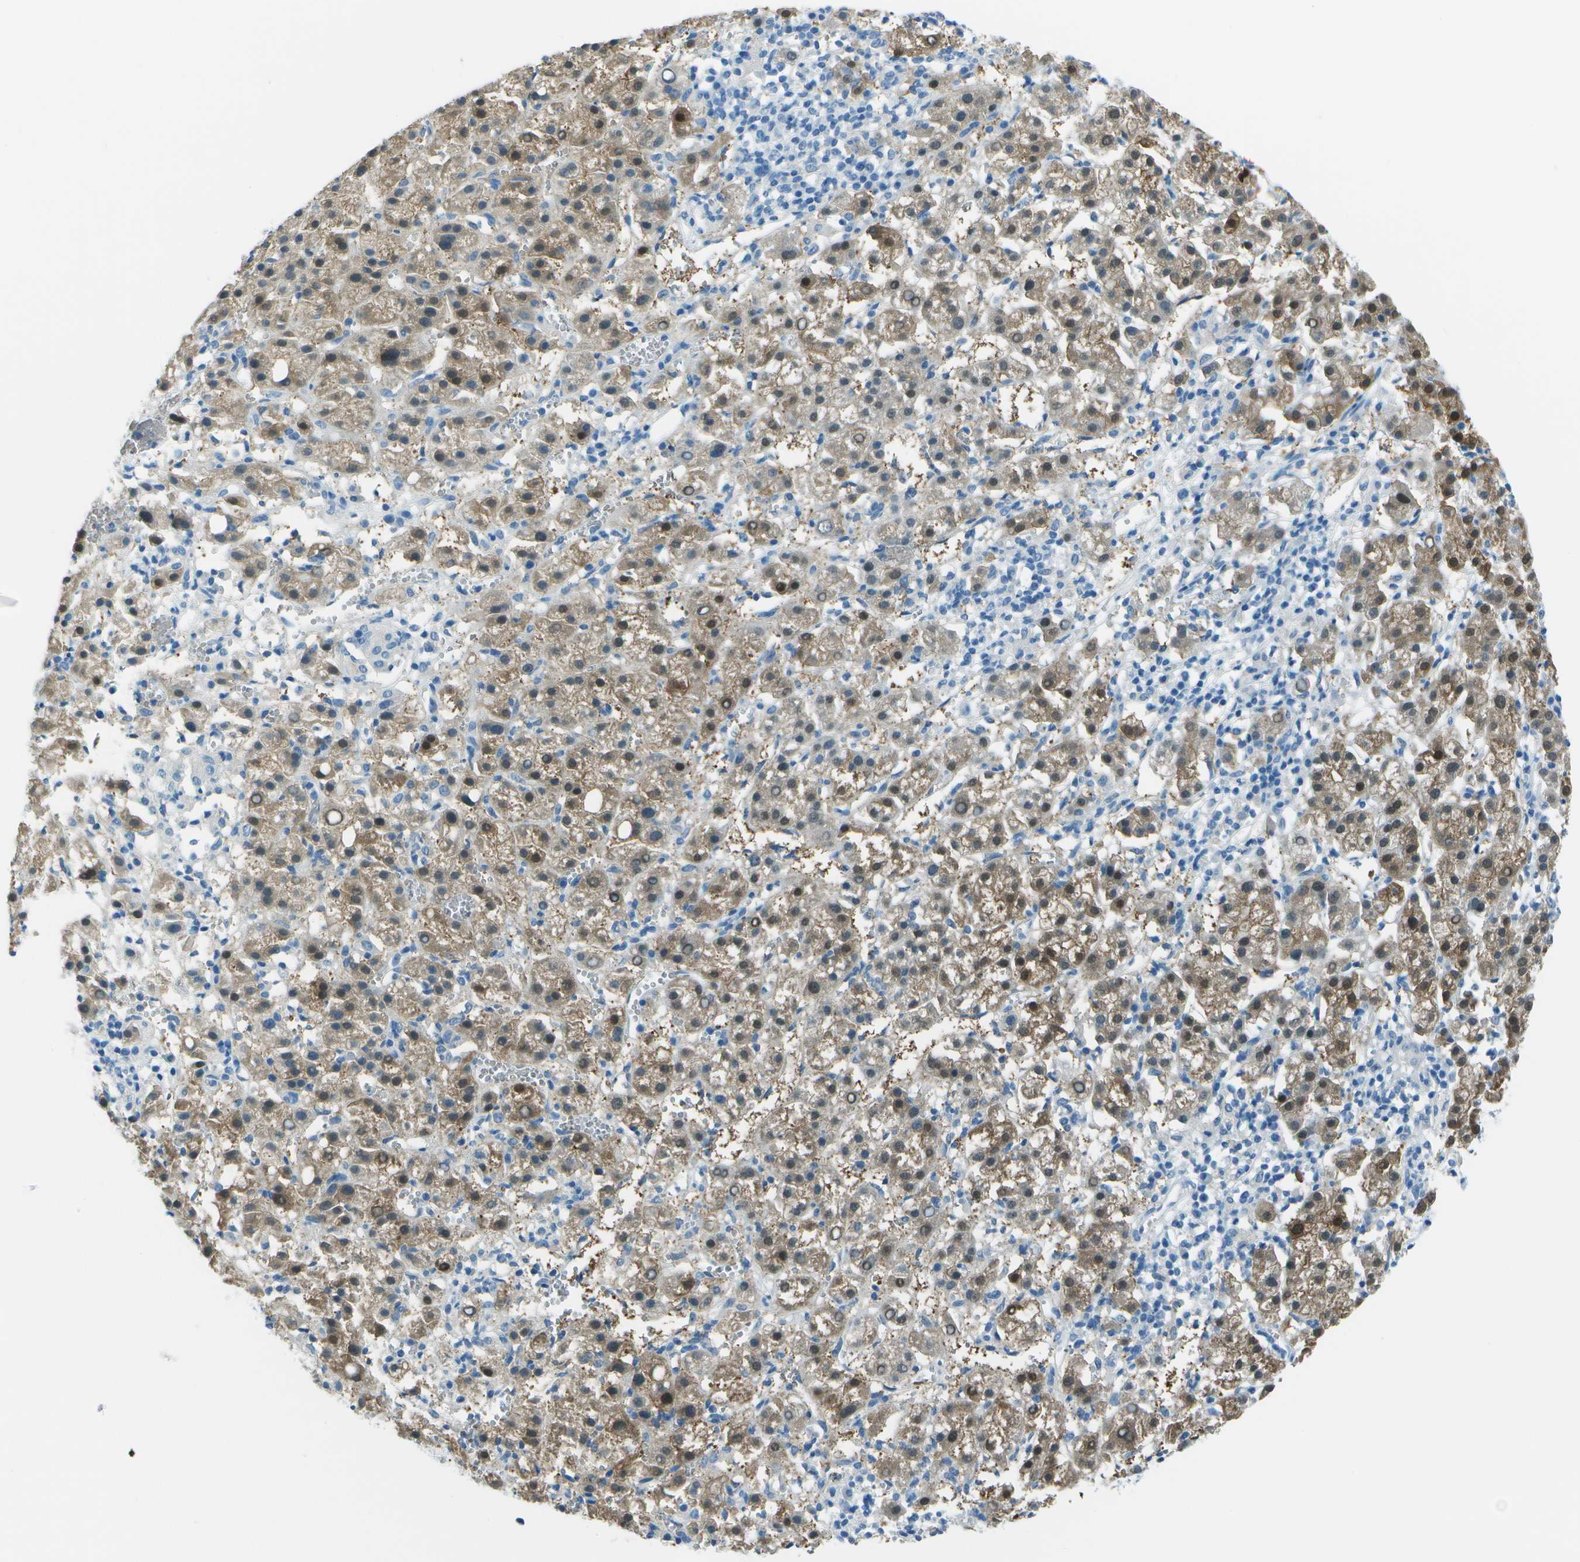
{"staining": {"intensity": "moderate", "quantity": ">75%", "location": "cytoplasmic/membranous,nuclear"}, "tissue": "liver cancer", "cell_type": "Tumor cells", "image_type": "cancer", "snomed": [{"axis": "morphology", "description": "Carcinoma, Hepatocellular, NOS"}, {"axis": "topography", "description": "Liver"}], "caption": "A photomicrograph of human liver cancer stained for a protein displays moderate cytoplasmic/membranous and nuclear brown staining in tumor cells.", "gene": "ASL", "patient": {"sex": "female", "age": 58}}